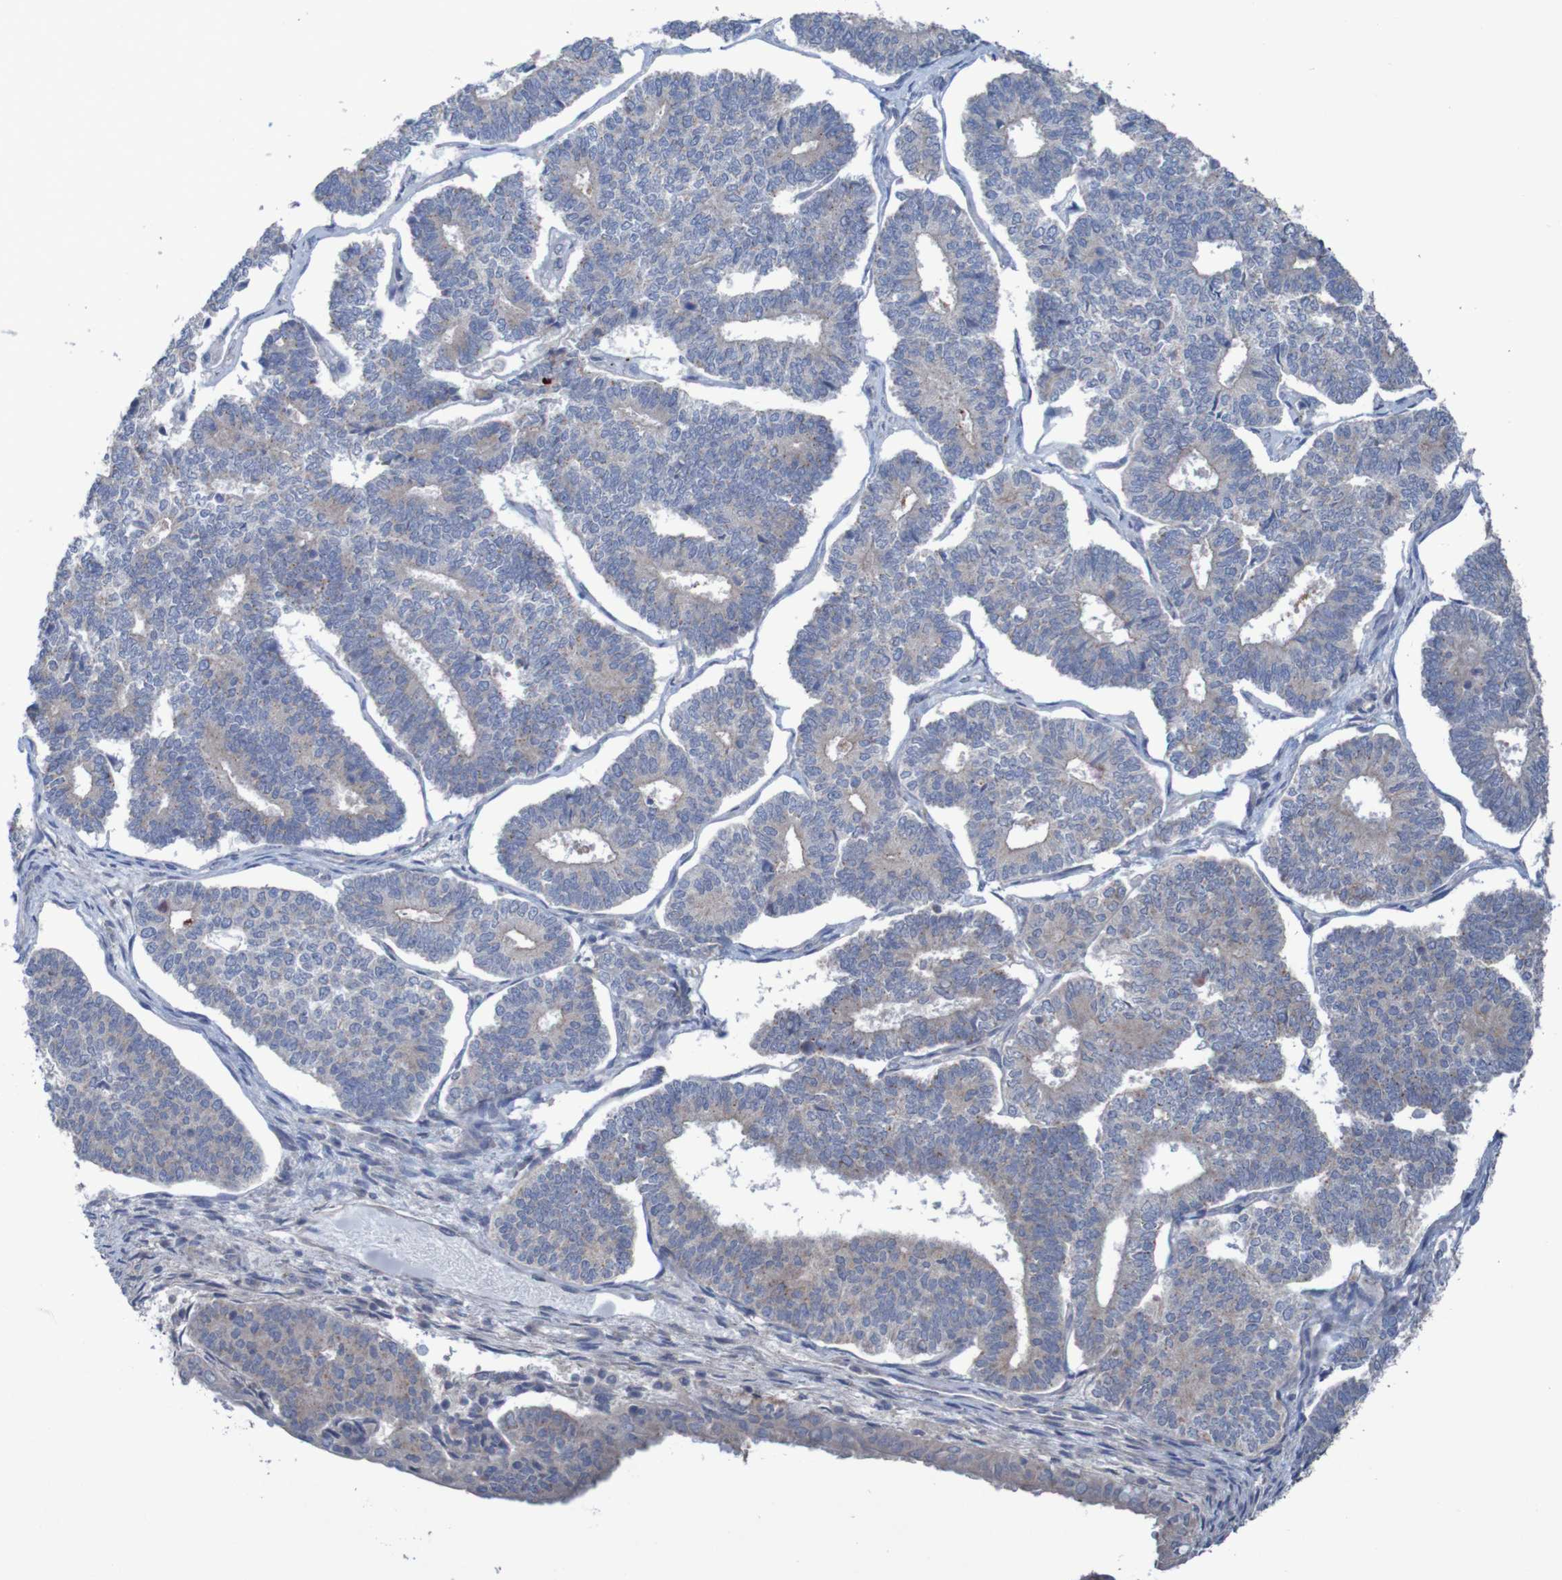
{"staining": {"intensity": "weak", "quantity": ">75%", "location": "cytoplasmic/membranous"}, "tissue": "endometrial cancer", "cell_type": "Tumor cells", "image_type": "cancer", "snomed": [{"axis": "morphology", "description": "Adenocarcinoma, NOS"}, {"axis": "topography", "description": "Endometrium"}], "caption": "Weak cytoplasmic/membranous expression is seen in about >75% of tumor cells in endometrial cancer.", "gene": "ANGPT4", "patient": {"sex": "female", "age": 70}}